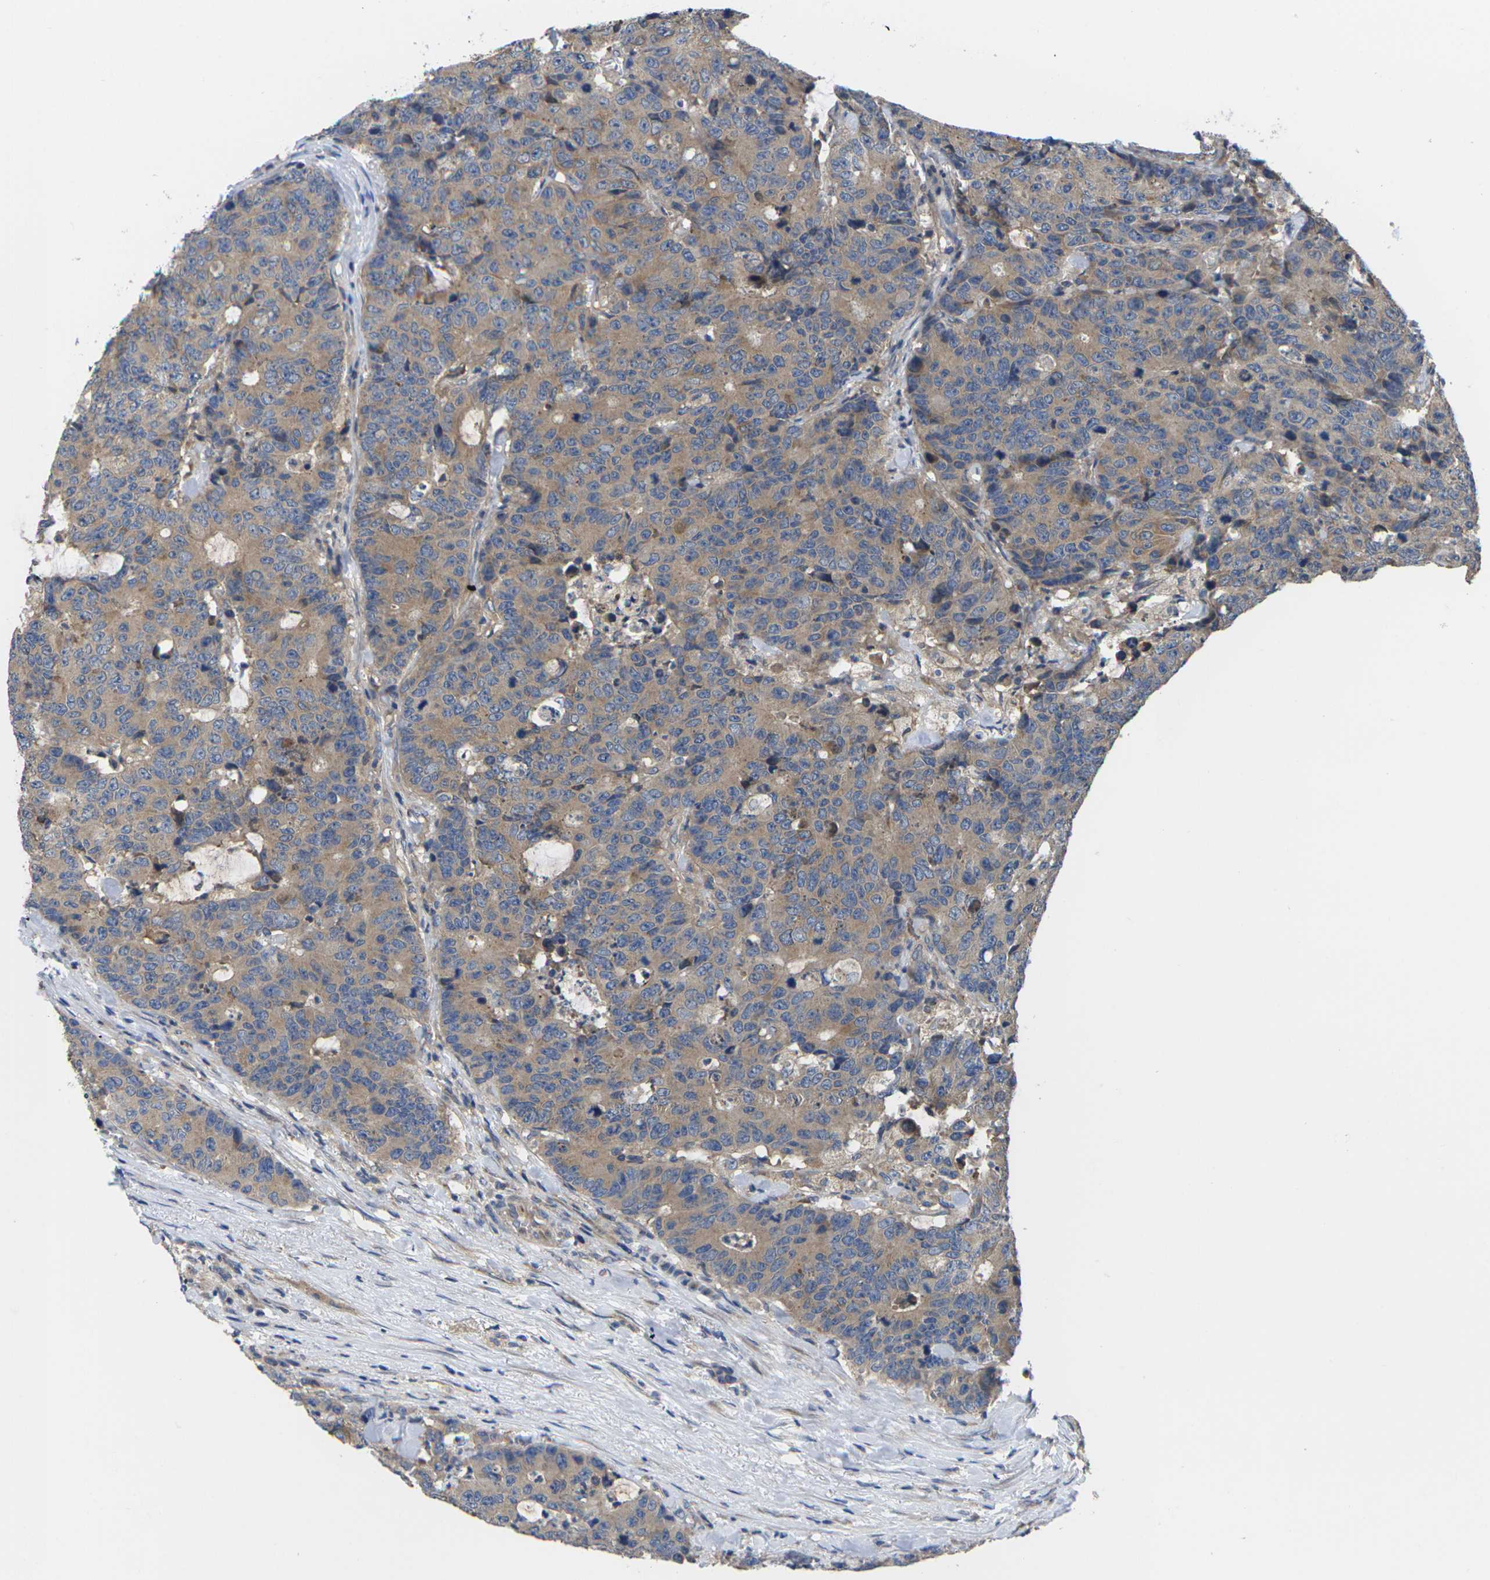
{"staining": {"intensity": "moderate", "quantity": ">75%", "location": "cytoplasmic/membranous"}, "tissue": "colorectal cancer", "cell_type": "Tumor cells", "image_type": "cancer", "snomed": [{"axis": "morphology", "description": "Adenocarcinoma, NOS"}, {"axis": "topography", "description": "Colon"}], "caption": "About >75% of tumor cells in human colorectal cancer (adenocarcinoma) display moderate cytoplasmic/membranous protein staining as visualized by brown immunohistochemical staining.", "gene": "TMCC2", "patient": {"sex": "female", "age": 86}}